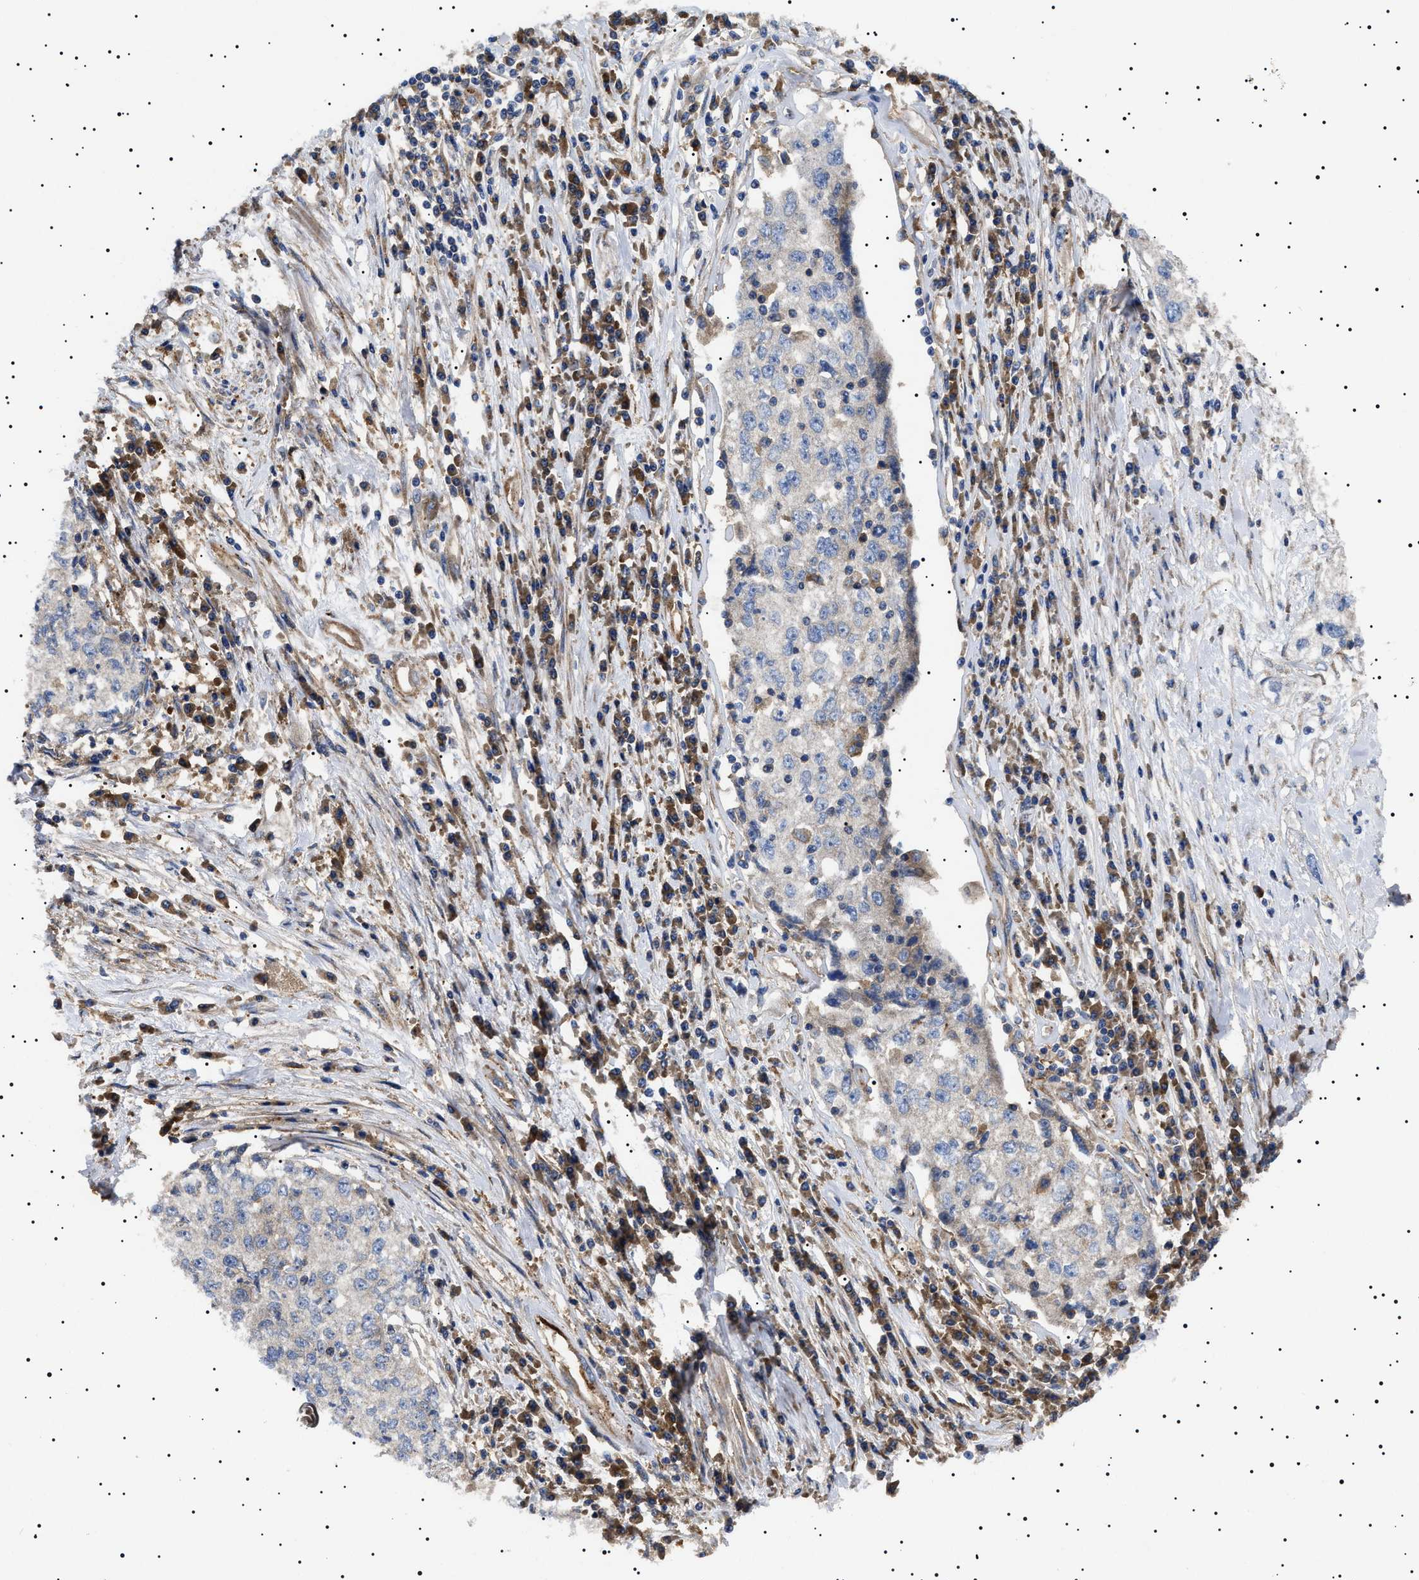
{"staining": {"intensity": "negative", "quantity": "none", "location": "none"}, "tissue": "cervical cancer", "cell_type": "Tumor cells", "image_type": "cancer", "snomed": [{"axis": "morphology", "description": "Squamous cell carcinoma, NOS"}, {"axis": "topography", "description": "Cervix"}], "caption": "Immunohistochemistry of cervical cancer displays no expression in tumor cells.", "gene": "TPP2", "patient": {"sex": "female", "age": 57}}